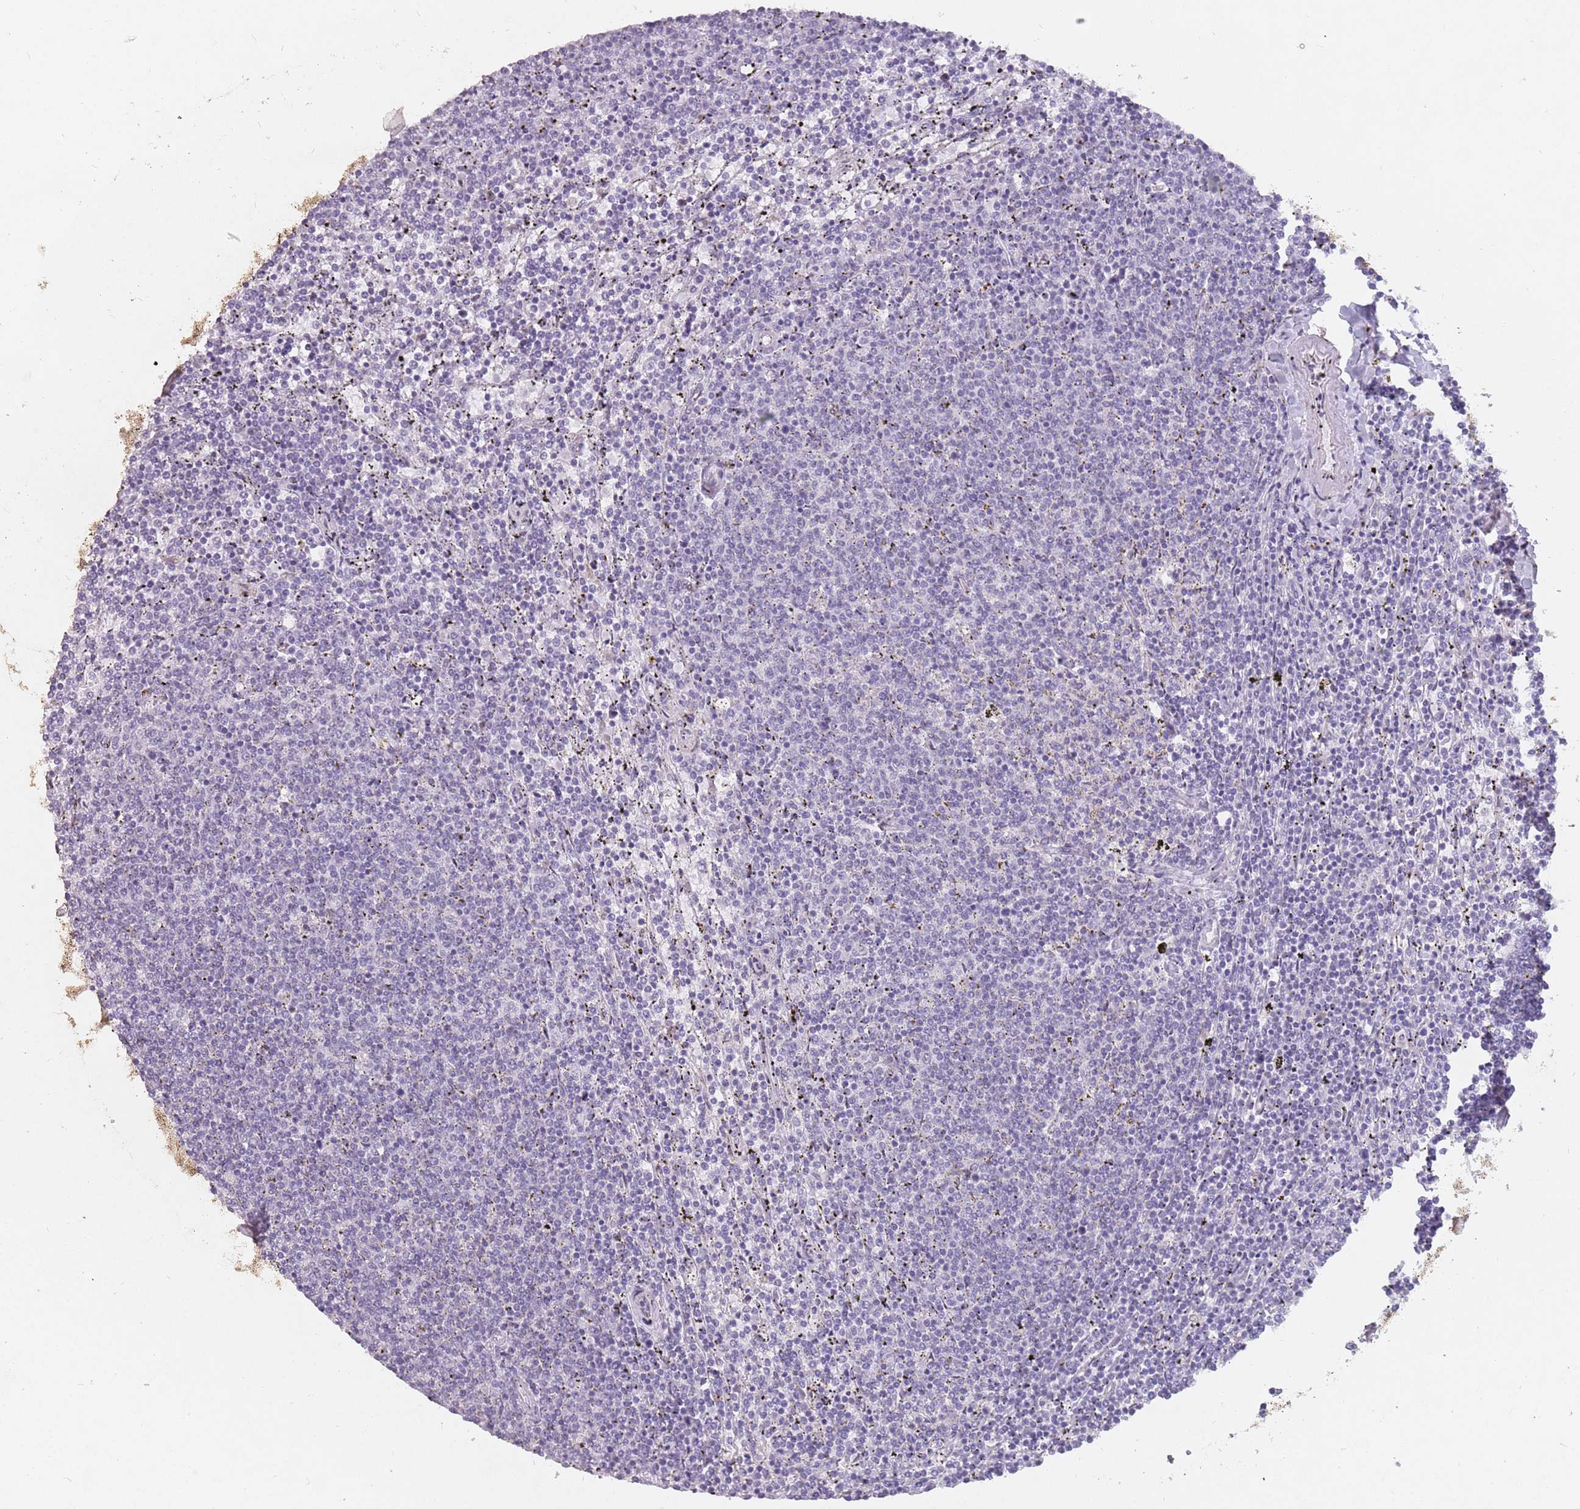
{"staining": {"intensity": "negative", "quantity": "none", "location": "none"}, "tissue": "lymphoma", "cell_type": "Tumor cells", "image_type": "cancer", "snomed": [{"axis": "morphology", "description": "Malignant lymphoma, non-Hodgkin's type, Low grade"}, {"axis": "topography", "description": "Spleen"}], "caption": "Protein analysis of lymphoma demonstrates no significant expression in tumor cells.", "gene": "DDX4", "patient": {"sex": "female", "age": 50}}